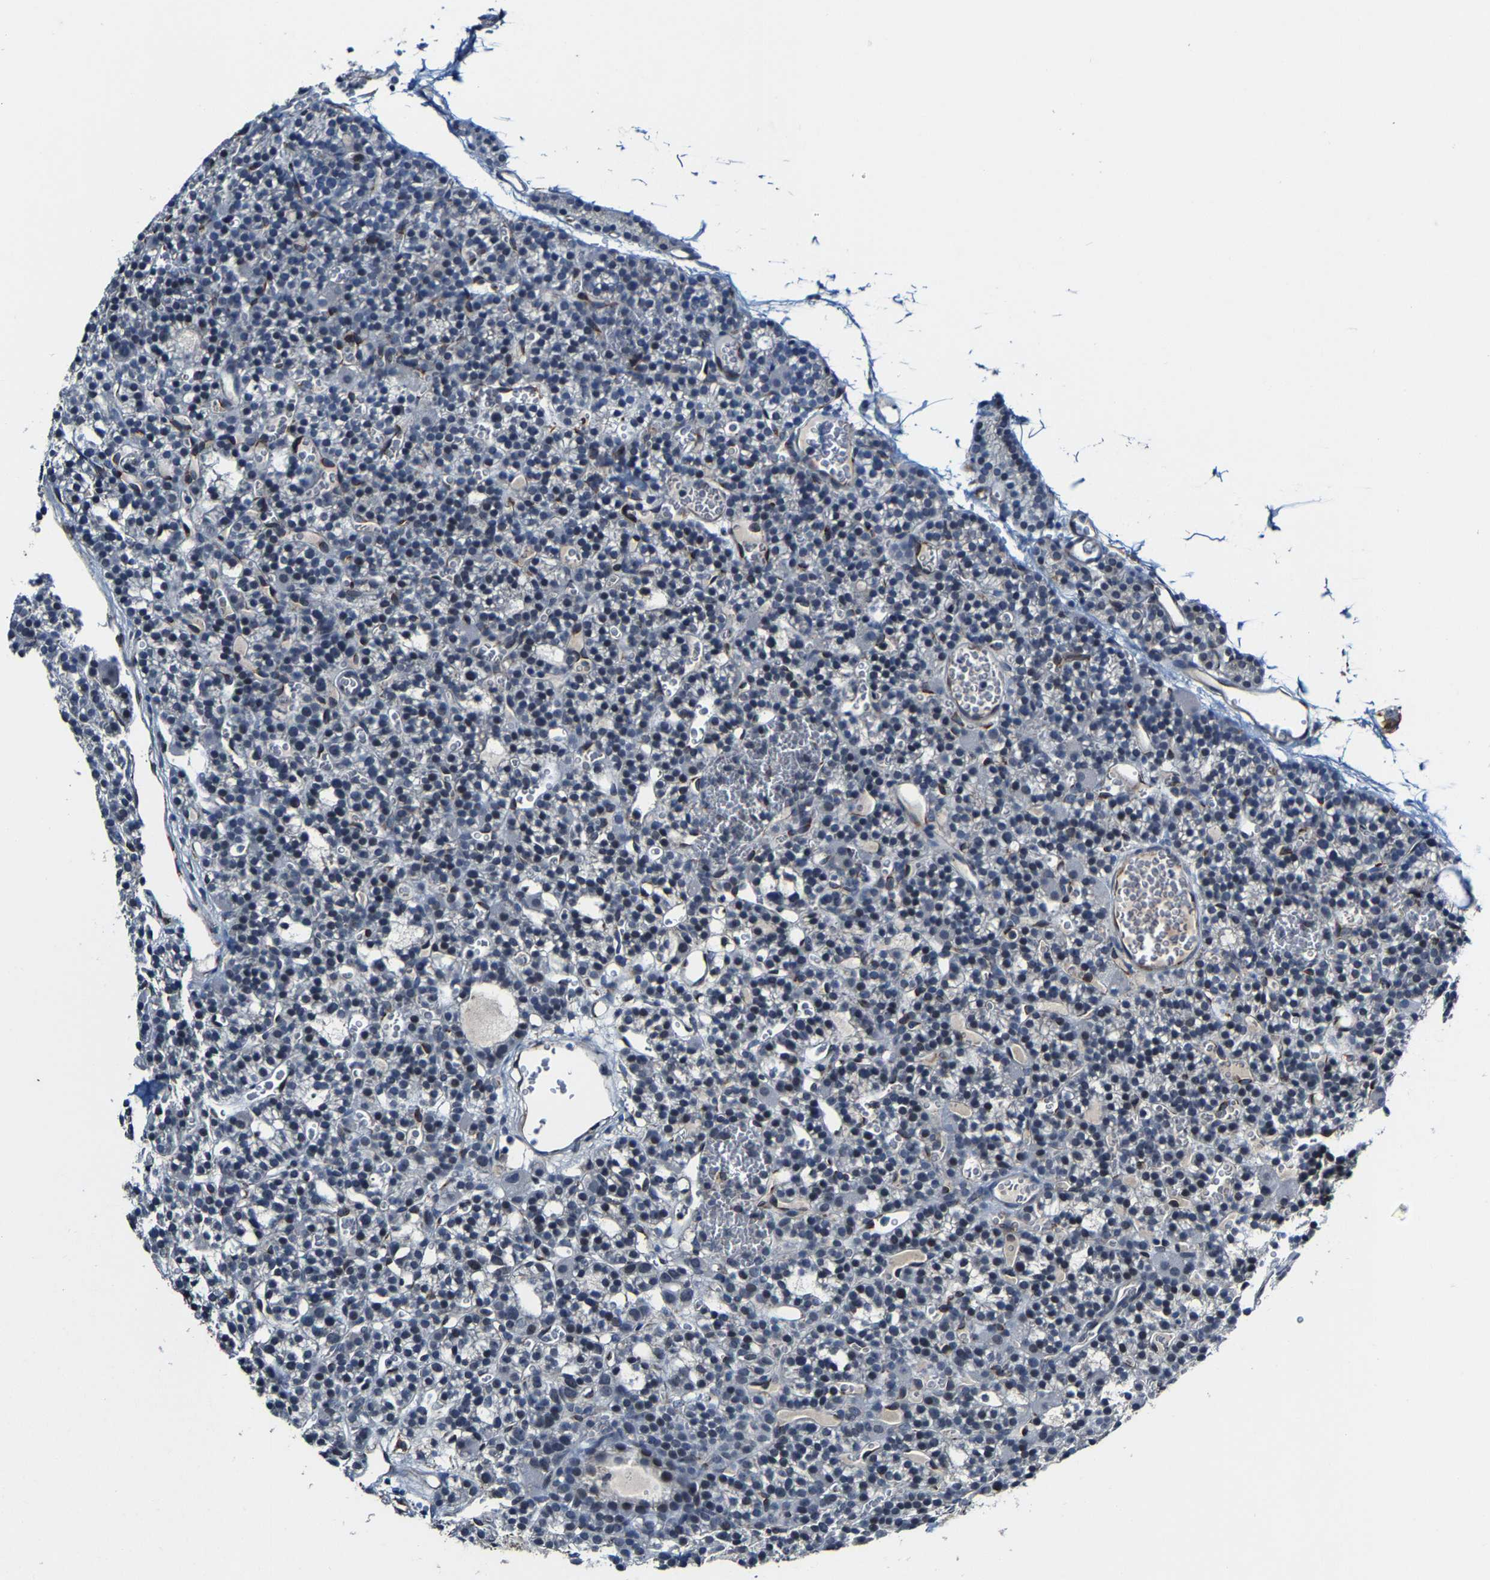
{"staining": {"intensity": "negative", "quantity": "none", "location": "none"}, "tissue": "parathyroid gland", "cell_type": "Glandular cells", "image_type": "normal", "snomed": [{"axis": "morphology", "description": "Normal tissue, NOS"}, {"axis": "morphology", "description": "Adenoma, NOS"}, {"axis": "topography", "description": "Parathyroid gland"}], "caption": "Immunohistochemistry of normal human parathyroid gland displays no expression in glandular cells.", "gene": "METTL1", "patient": {"sex": "female", "age": 58}}